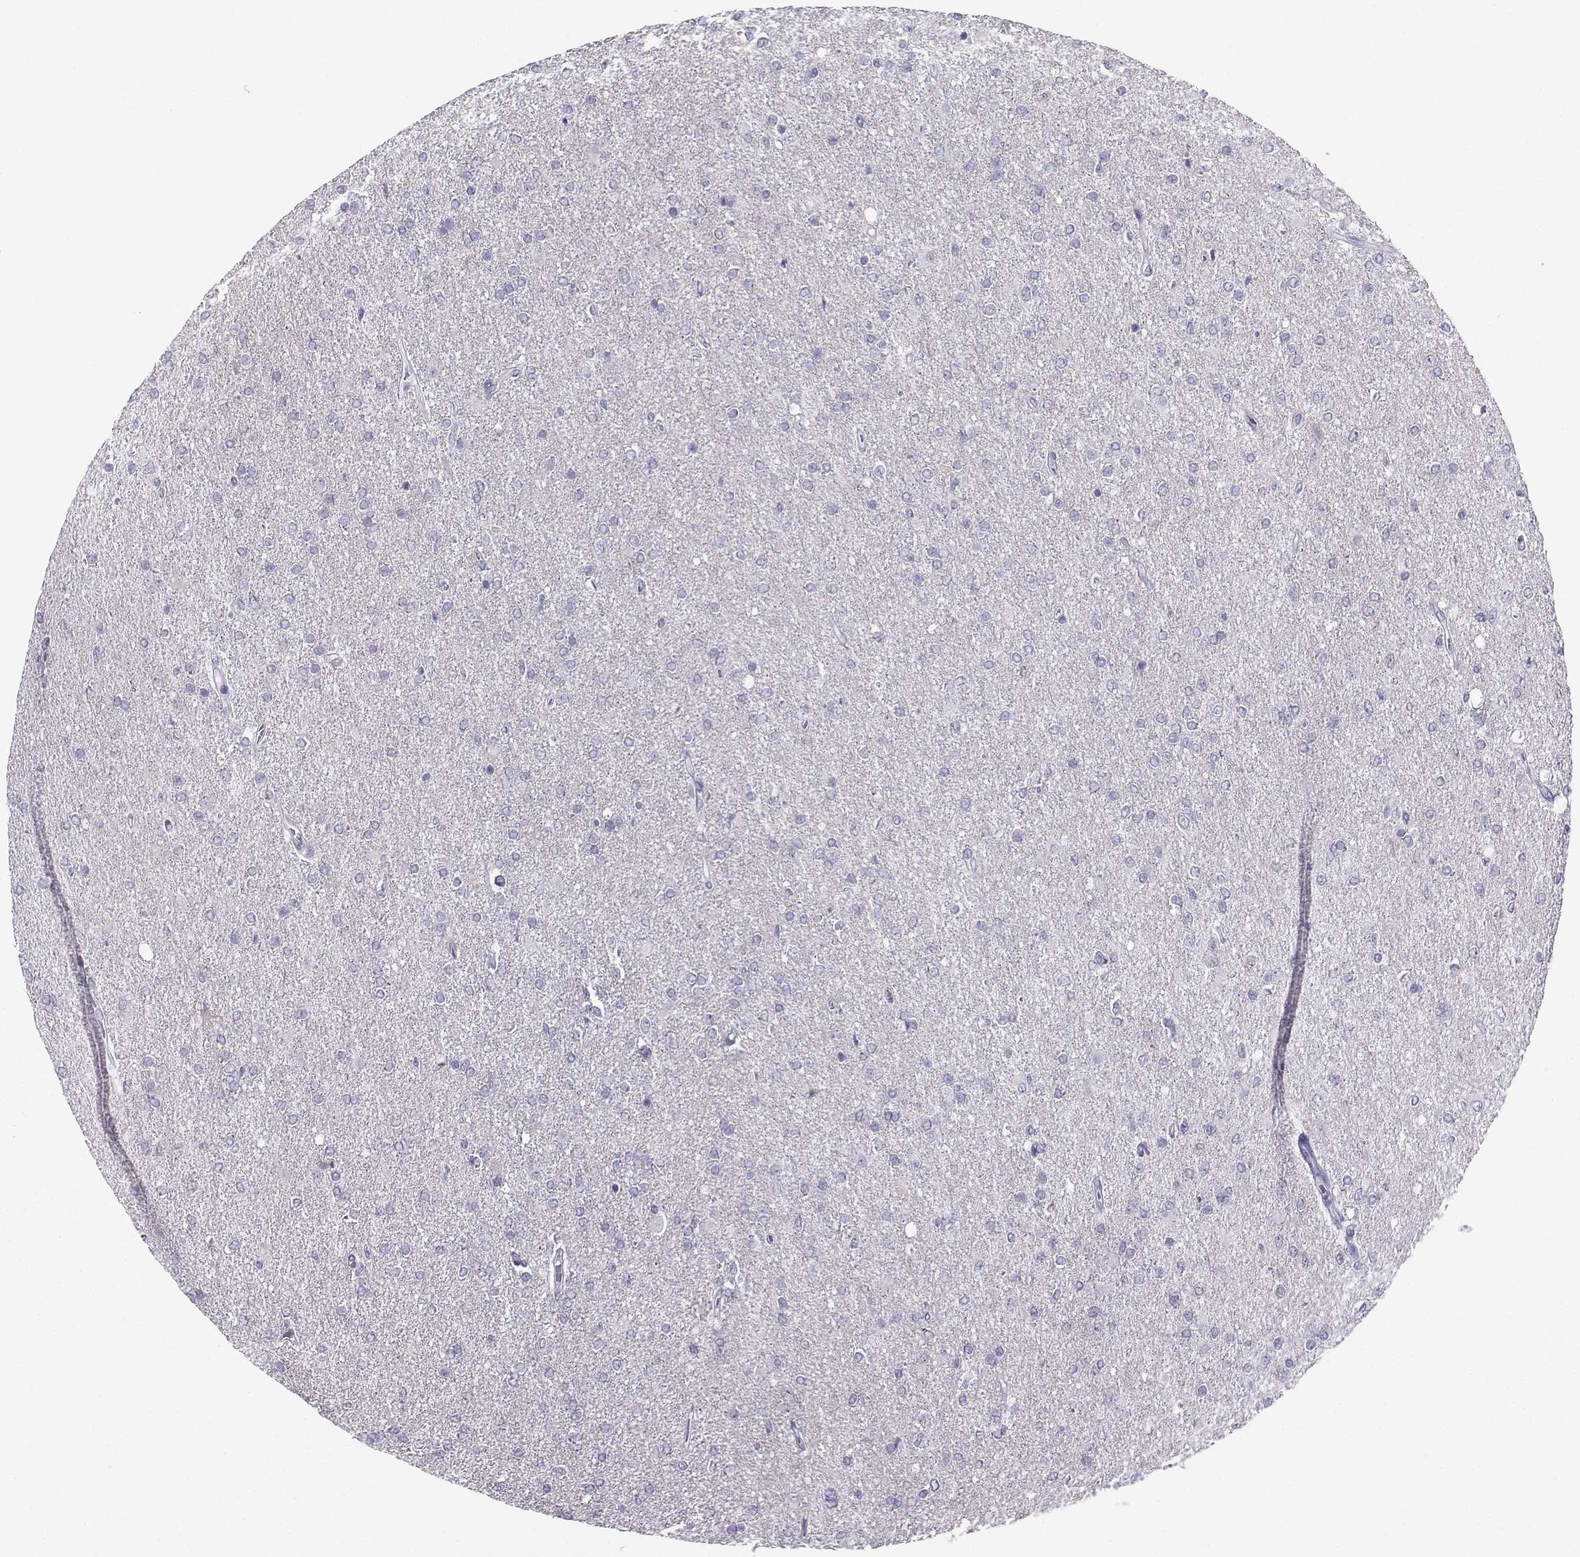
{"staining": {"intensity": "negative", "quantity": "none", "location": "none"}, "tissue": "glioma", "cell_type": "Tumor cells", "image_type": "cancer", "snomed": [{"axis": "morphology", "description": "Glioma, malignant, High grade"}, {"axis": "topography", "description": "Cerebral cortex"}], "caption": "A high-resolution photomicrograph shows IHC staining of glioma, which reveals no significant staining in tumor cells.", "gene": "KIF17", "patient": {"sex": "male", "age": 70}}